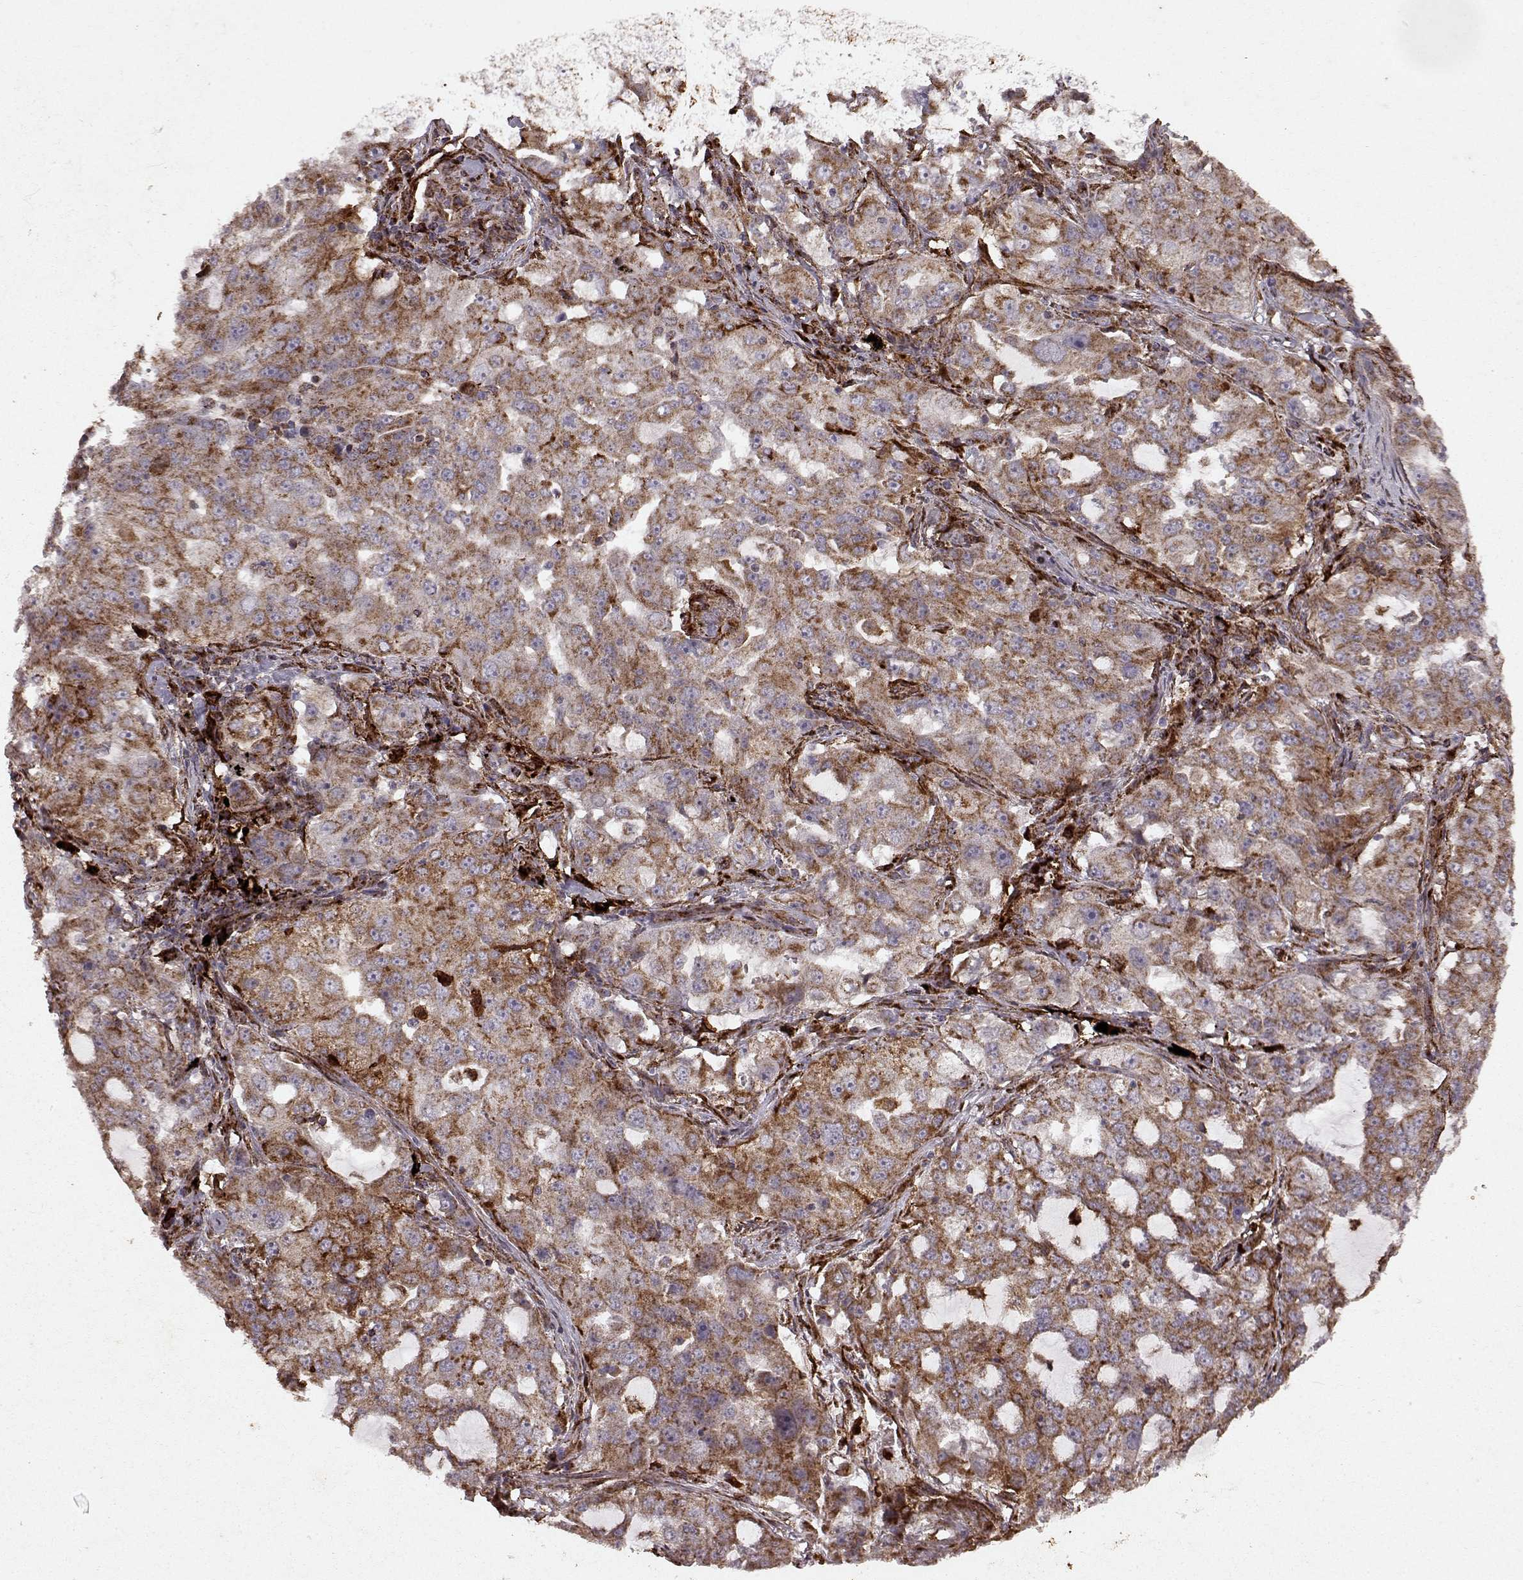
{"staining": {"intensity": "weak", "quantity": ">75%", "location": "cytoplasmic/membranous"}, "tissue": "lung cancer", "cell_type": "Tumor cells", "image_type": "cancer", "snomed": [{"axis": "morphology", "description": "Adenocarcinoma, NOS"}, {"axis": "topography", "description": "Lung"}], "caption": "IHC histopathology image of neoplastic tissue: lung cancer stained using IHC shows low levels of weak protein expression localized specifically in the cytoplasmic/membranous of tumor cells, appearing as a cytoplasmic/membranous brown color.", "gene": "FXN", "patient": {"sex": "female", "age": 61}}